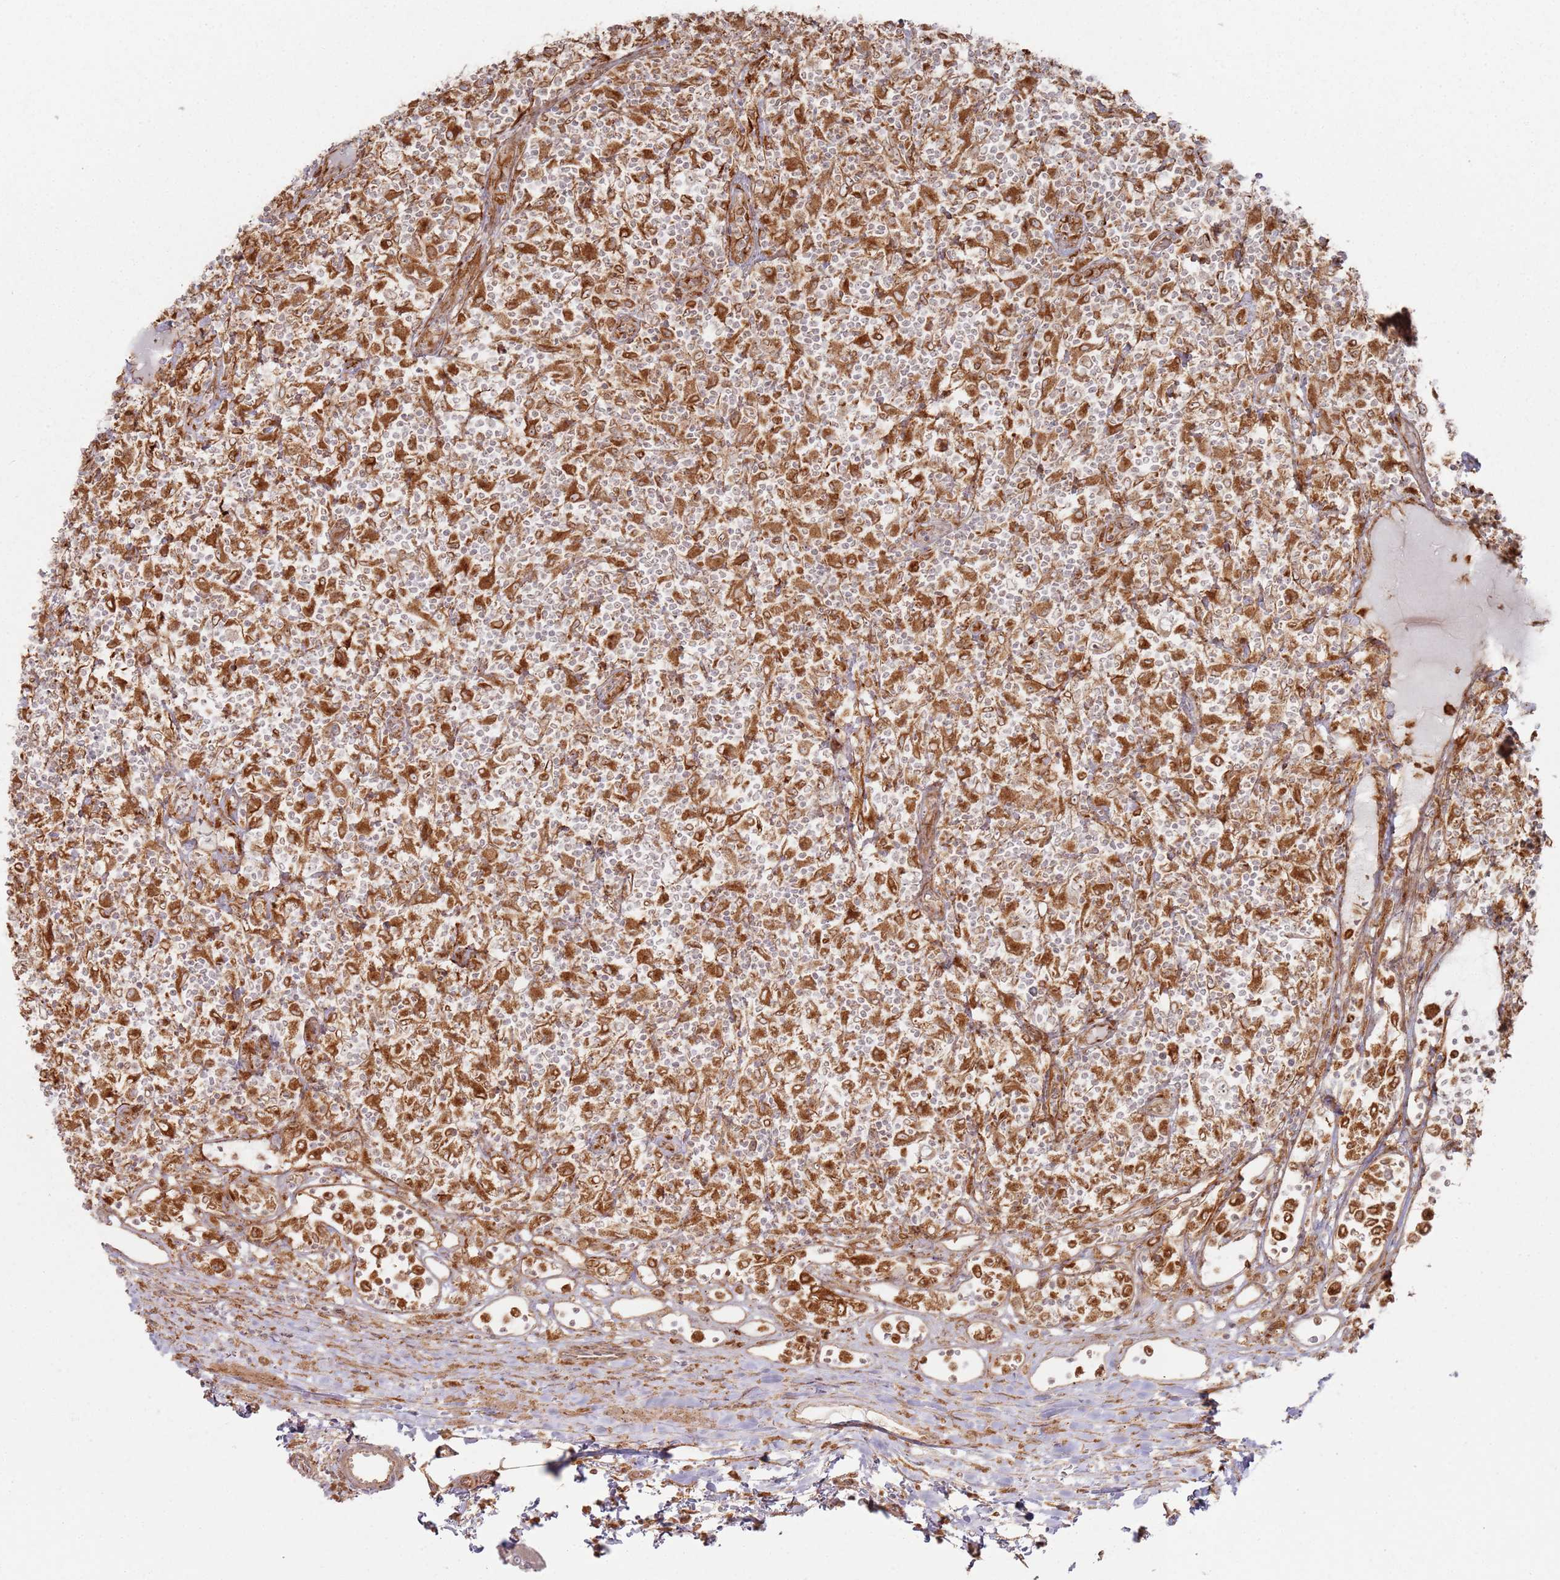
{"staining": {"intensity": "weak", "quantity": "25%-75%", "location": "cytoplasmic/membranous"}, "tissue": "lymphoma", "cell_type": "Tumor cells", "image_type": "cancer", "snomed": [{"axis": "morphology", "description": "Hodgkin's disease, NOS"}, {"axis": "topography", "description": "Lymph node"}], "caption": "Lymphoma stained with a protein marker demonstrates weak staining in tumor cells.", "gene": "PHF21A", "patient": {"sex": "male", "age": 70}}